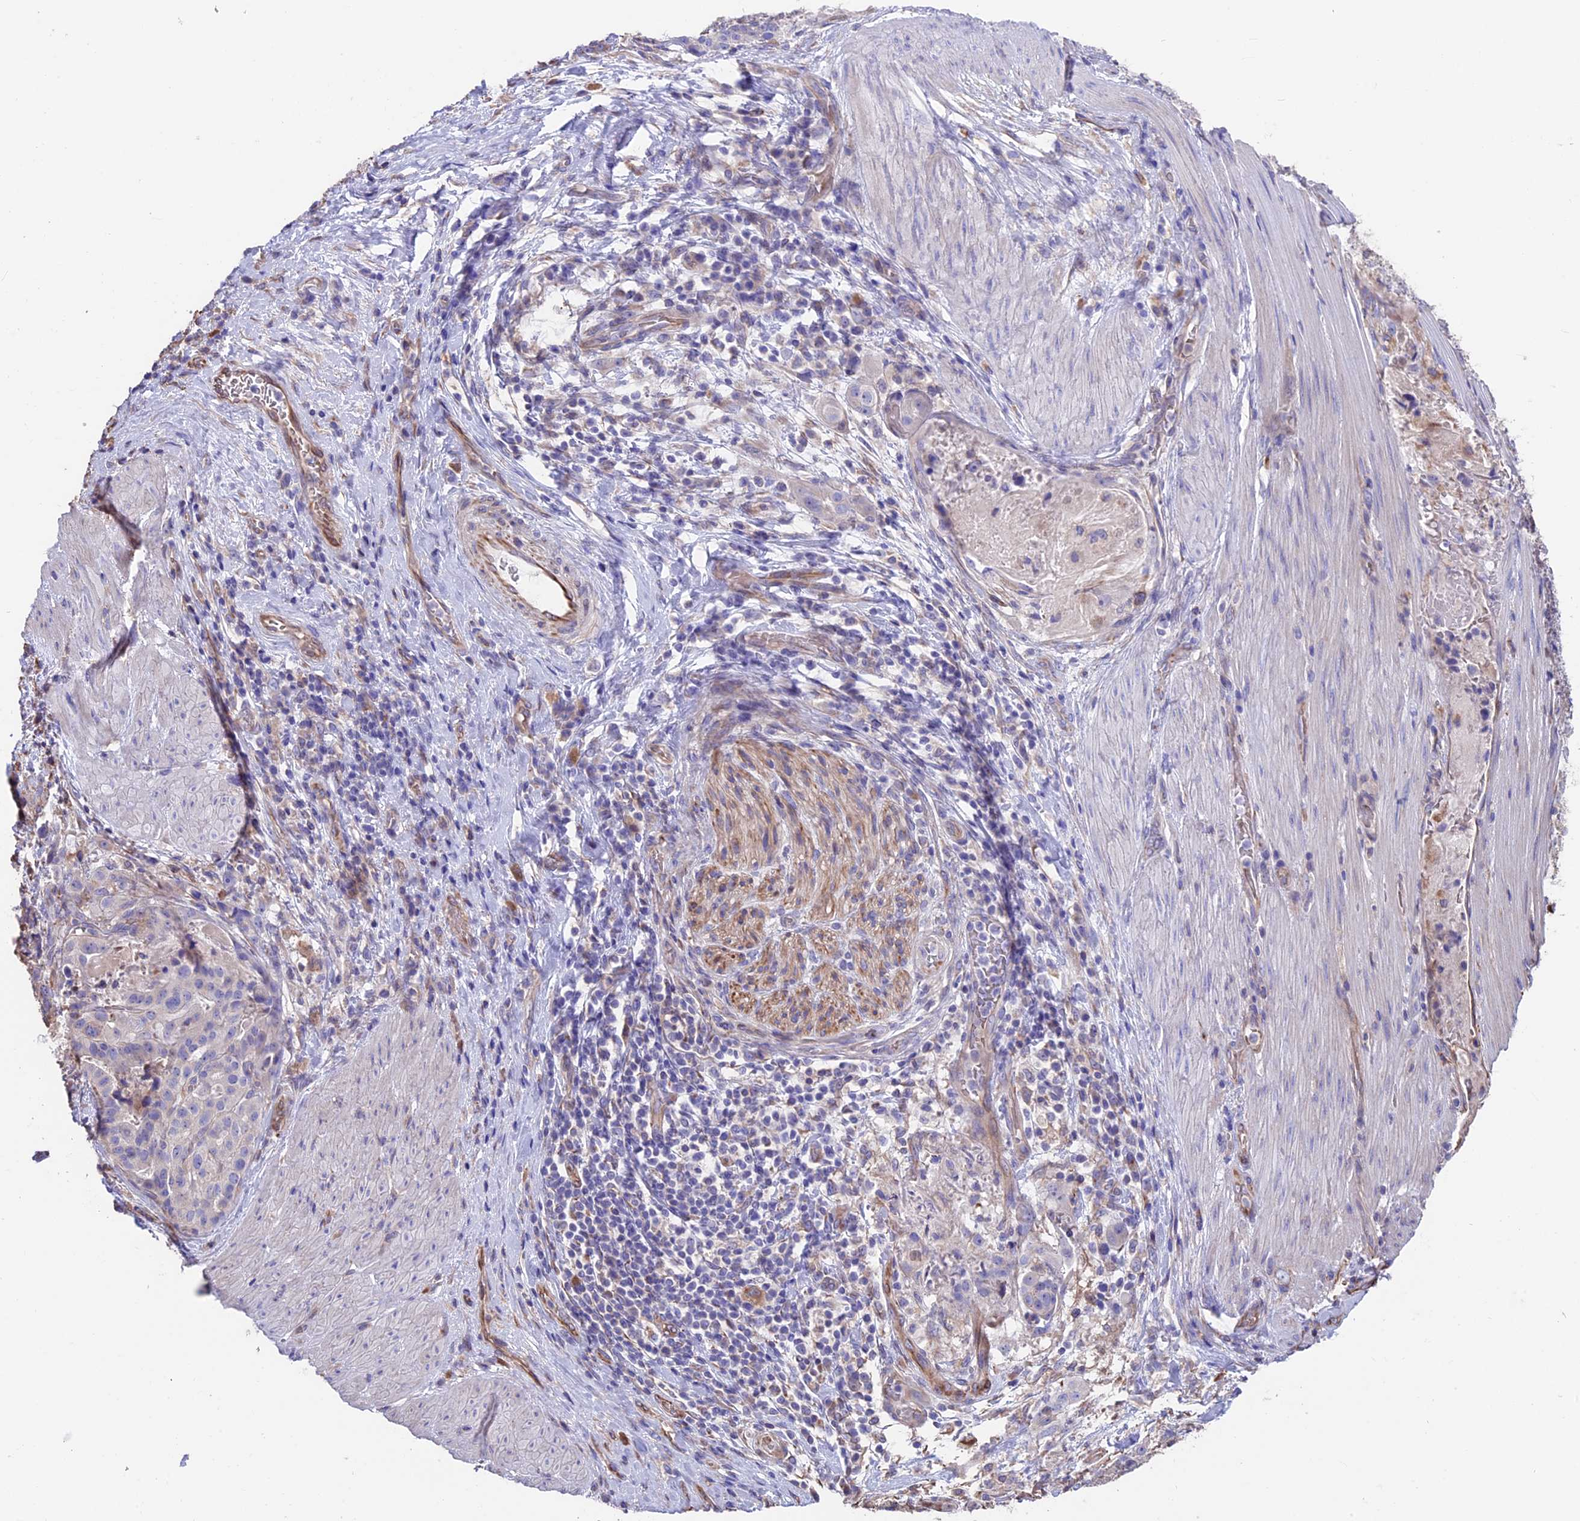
{"staining": {"intensity": "negative", "quantity": "none", "location": "none"}, "tissue": "stomach cancer", "cell_type": "Tumor cells", "image_type": "cancer", "snomed": [{"axis": "morphology", "description": "Adenocarcinoma, NOS"}, {"axis": "topography", "description": "Stomach"}], "caption": "Stomach cancer was stained to show a protein in brown. There is no significant expression in tumor cells.", "gene": "SEH1L", "patient": {"sex": "male", "age": 48}}